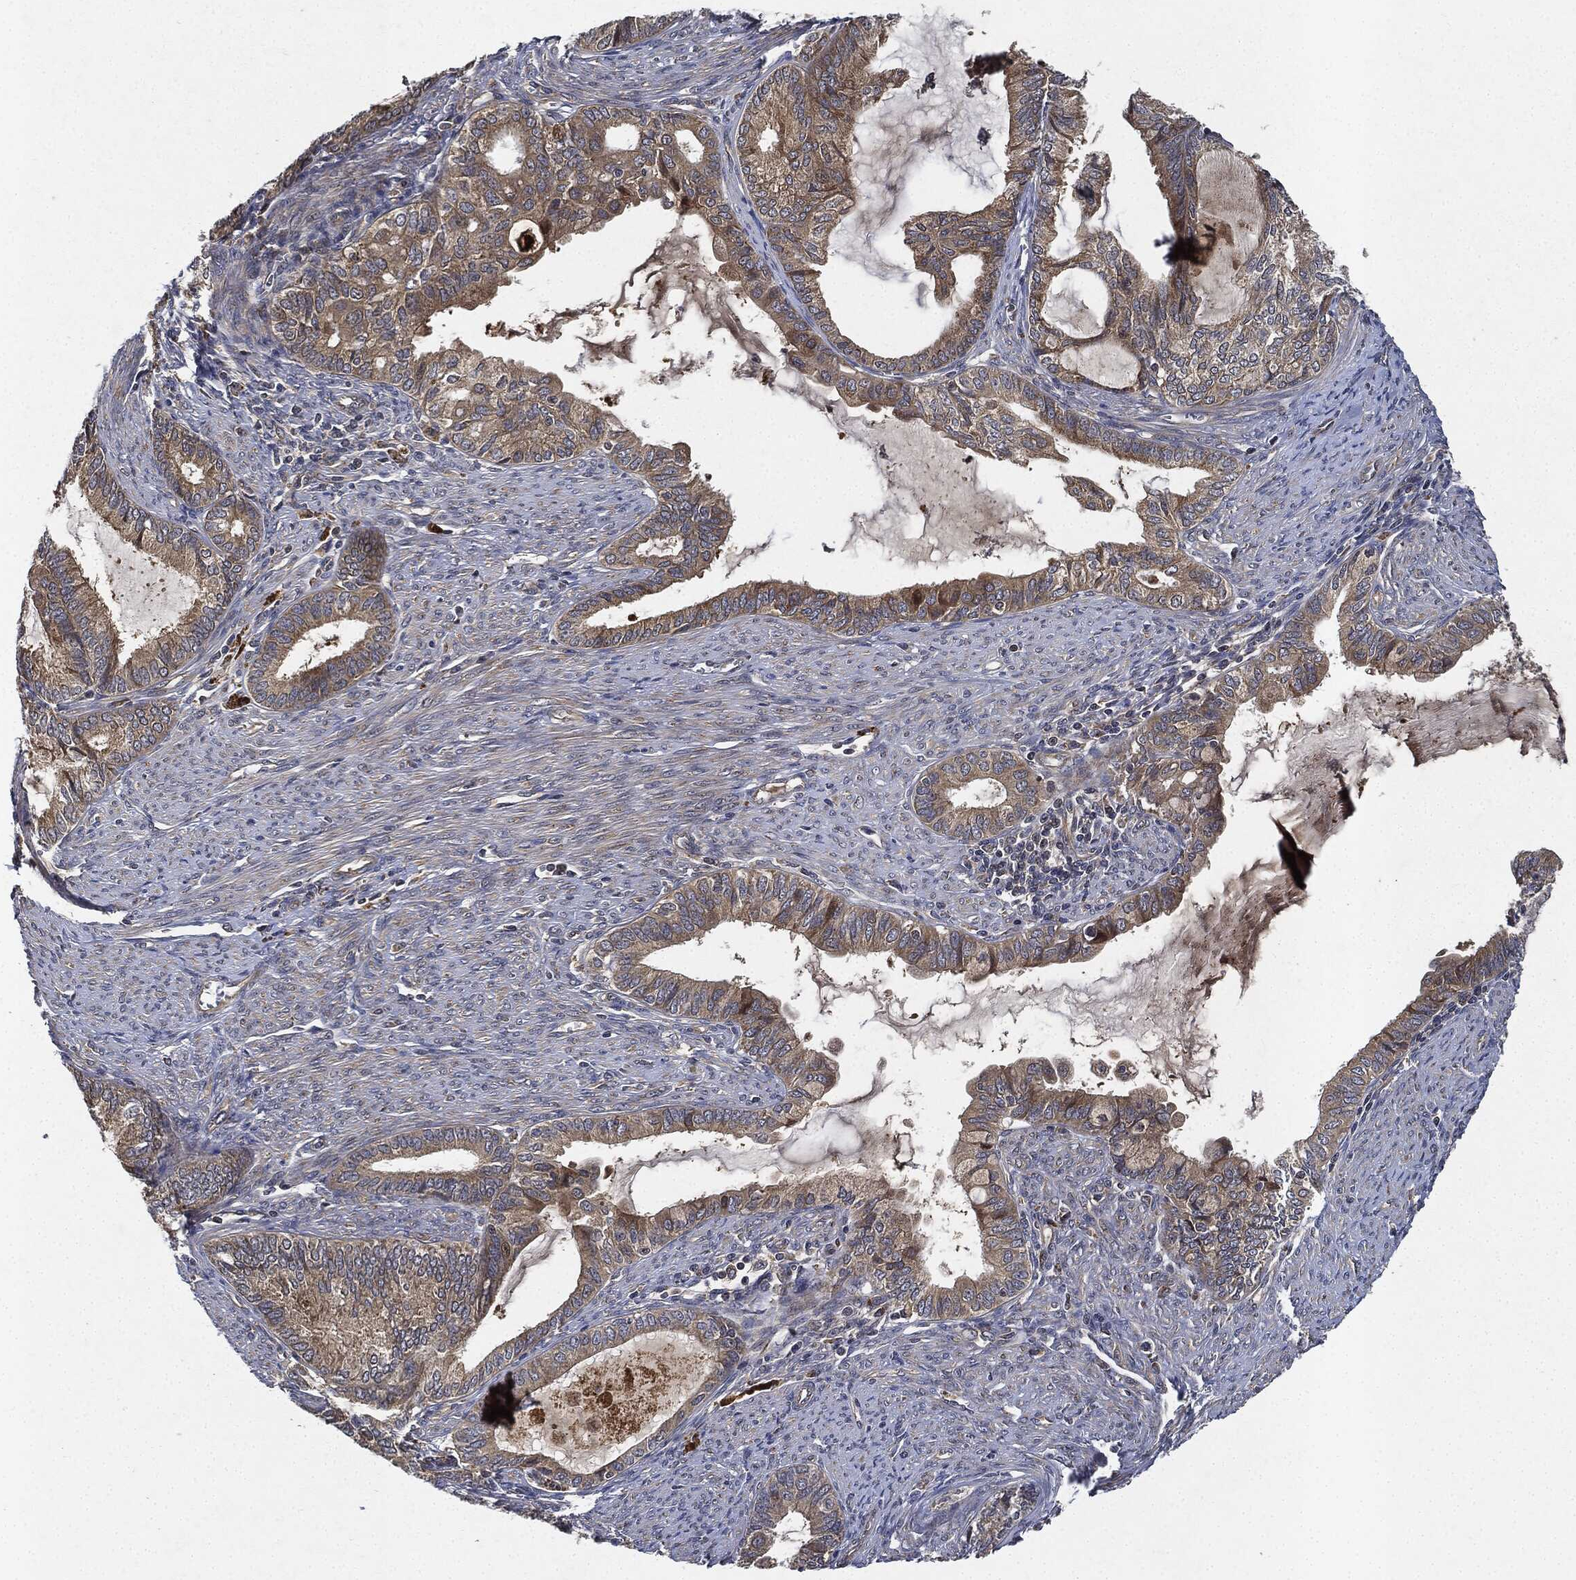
{"staining": {"intensity": "weak", "quantity": ">75%", "location": "cytoplasmic/membranous"}, "tissue": "endometrial cancer", "cell_type": "Tumor cells", "image_type": "cancer", "snomed": [{"axis": "morphology", "description": "Adenocarcinoma, NOS"}, {"axis": "topography", "description": "Endometrium"}], "caption": "Protein staining displays weak cytoplasmic/membranous expression in approximately >75% of tumor cells in endometrial cancer (adenocarcinoma). (brown staining indicates protein expression, while blue staining denotes nuclei).", "gene": "MLST8", "patient": {"sex": "female", "age": 86}}